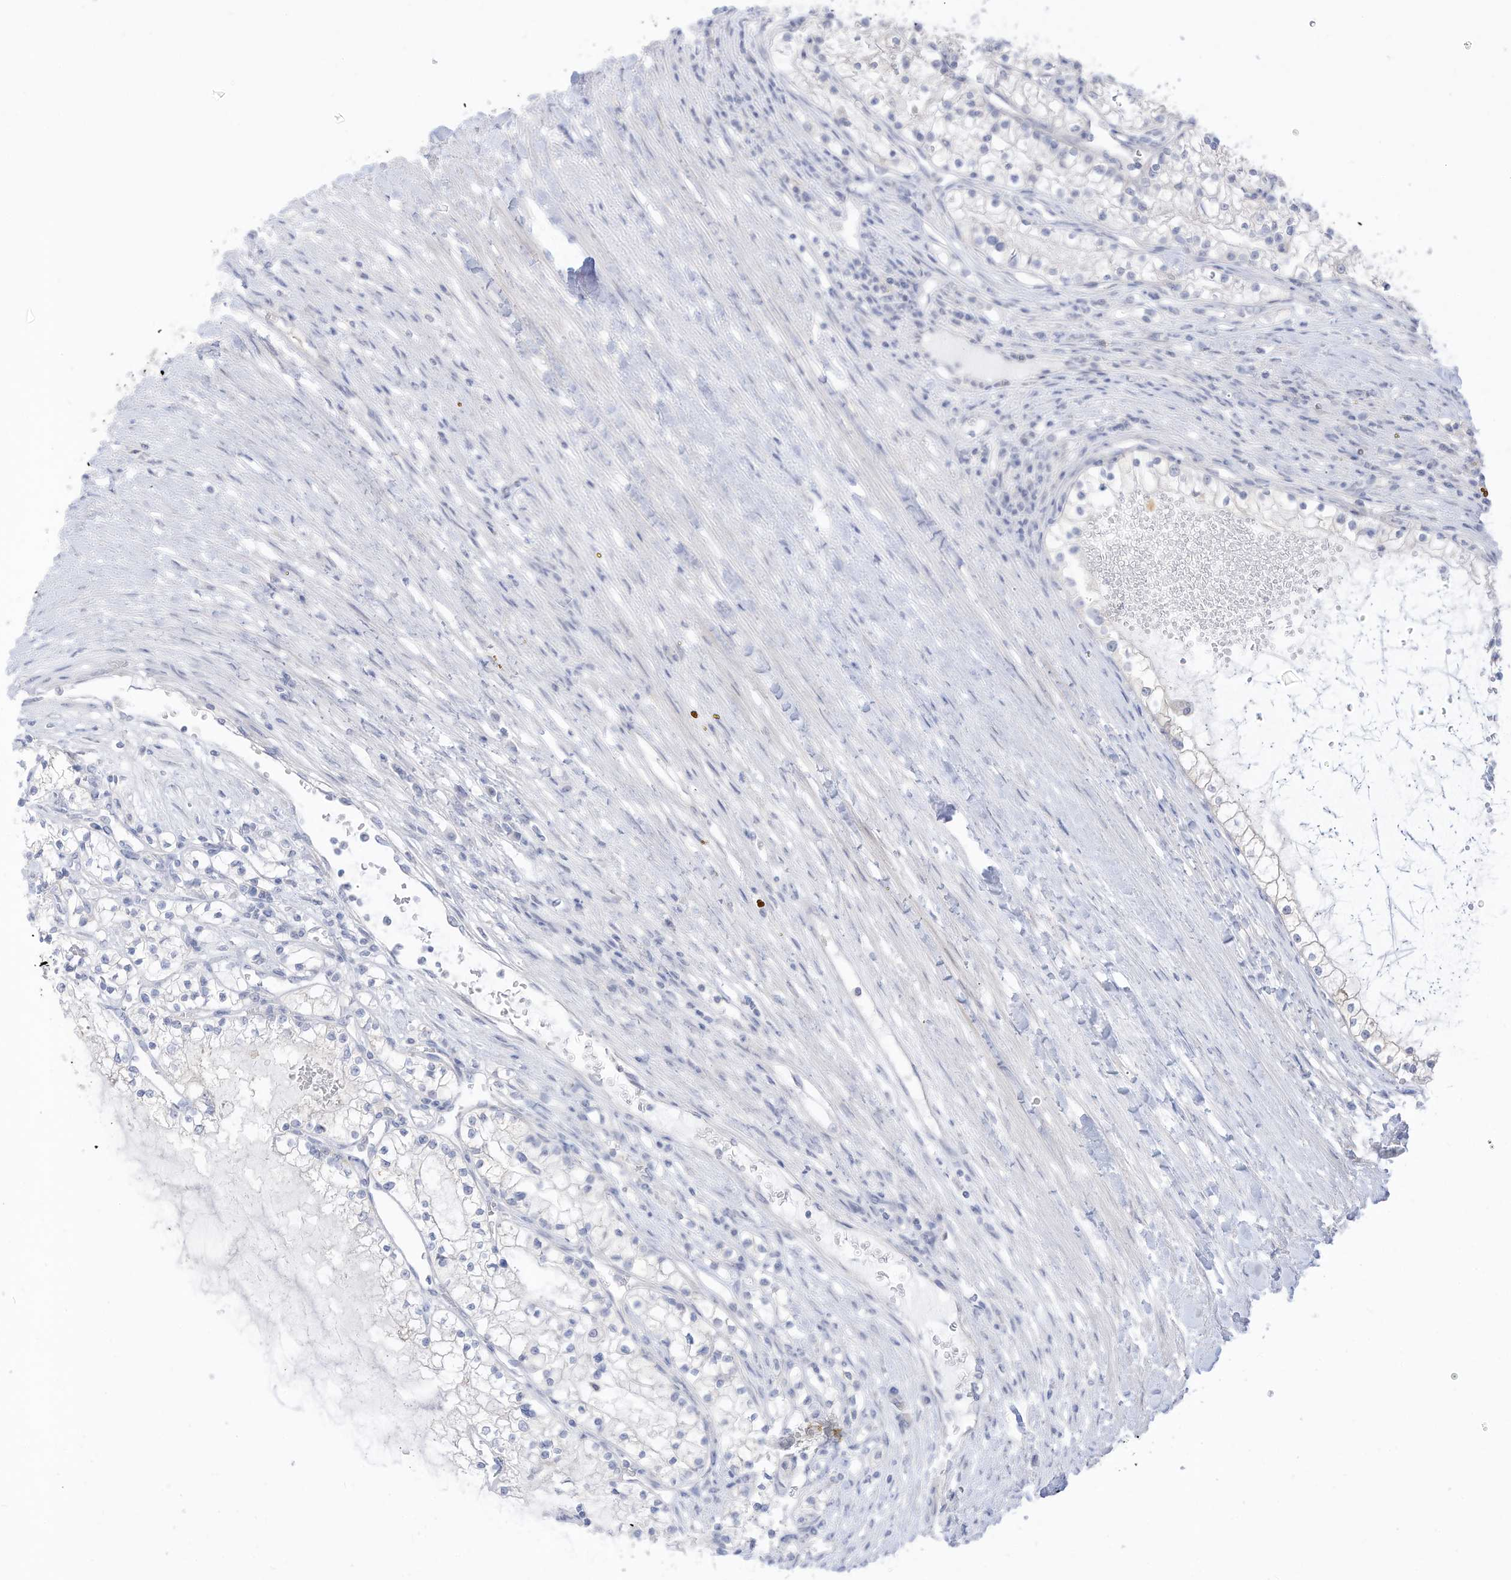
{"staining": {"intensity": "negative", "quantity": "none", "location": "none"}, "tissue": "renal cancer", "cell_type": "Tumor cells", "image_type": "cancer", "snomed": [{"axis": "morphology", "description": "Normal tissue, NOS"}, {"axis": "morphology", "description": "Adenocarcinoma, NOS"}, {"axis": "topography", "description": "Kidney"}], "caption": "The immunohistochemistry photomicrograph has no significant staining in tumor cells of adenocarcinoma (renal) tissue.", "gene": "OGT", "patient": {"sex": "male", "age": 68}}